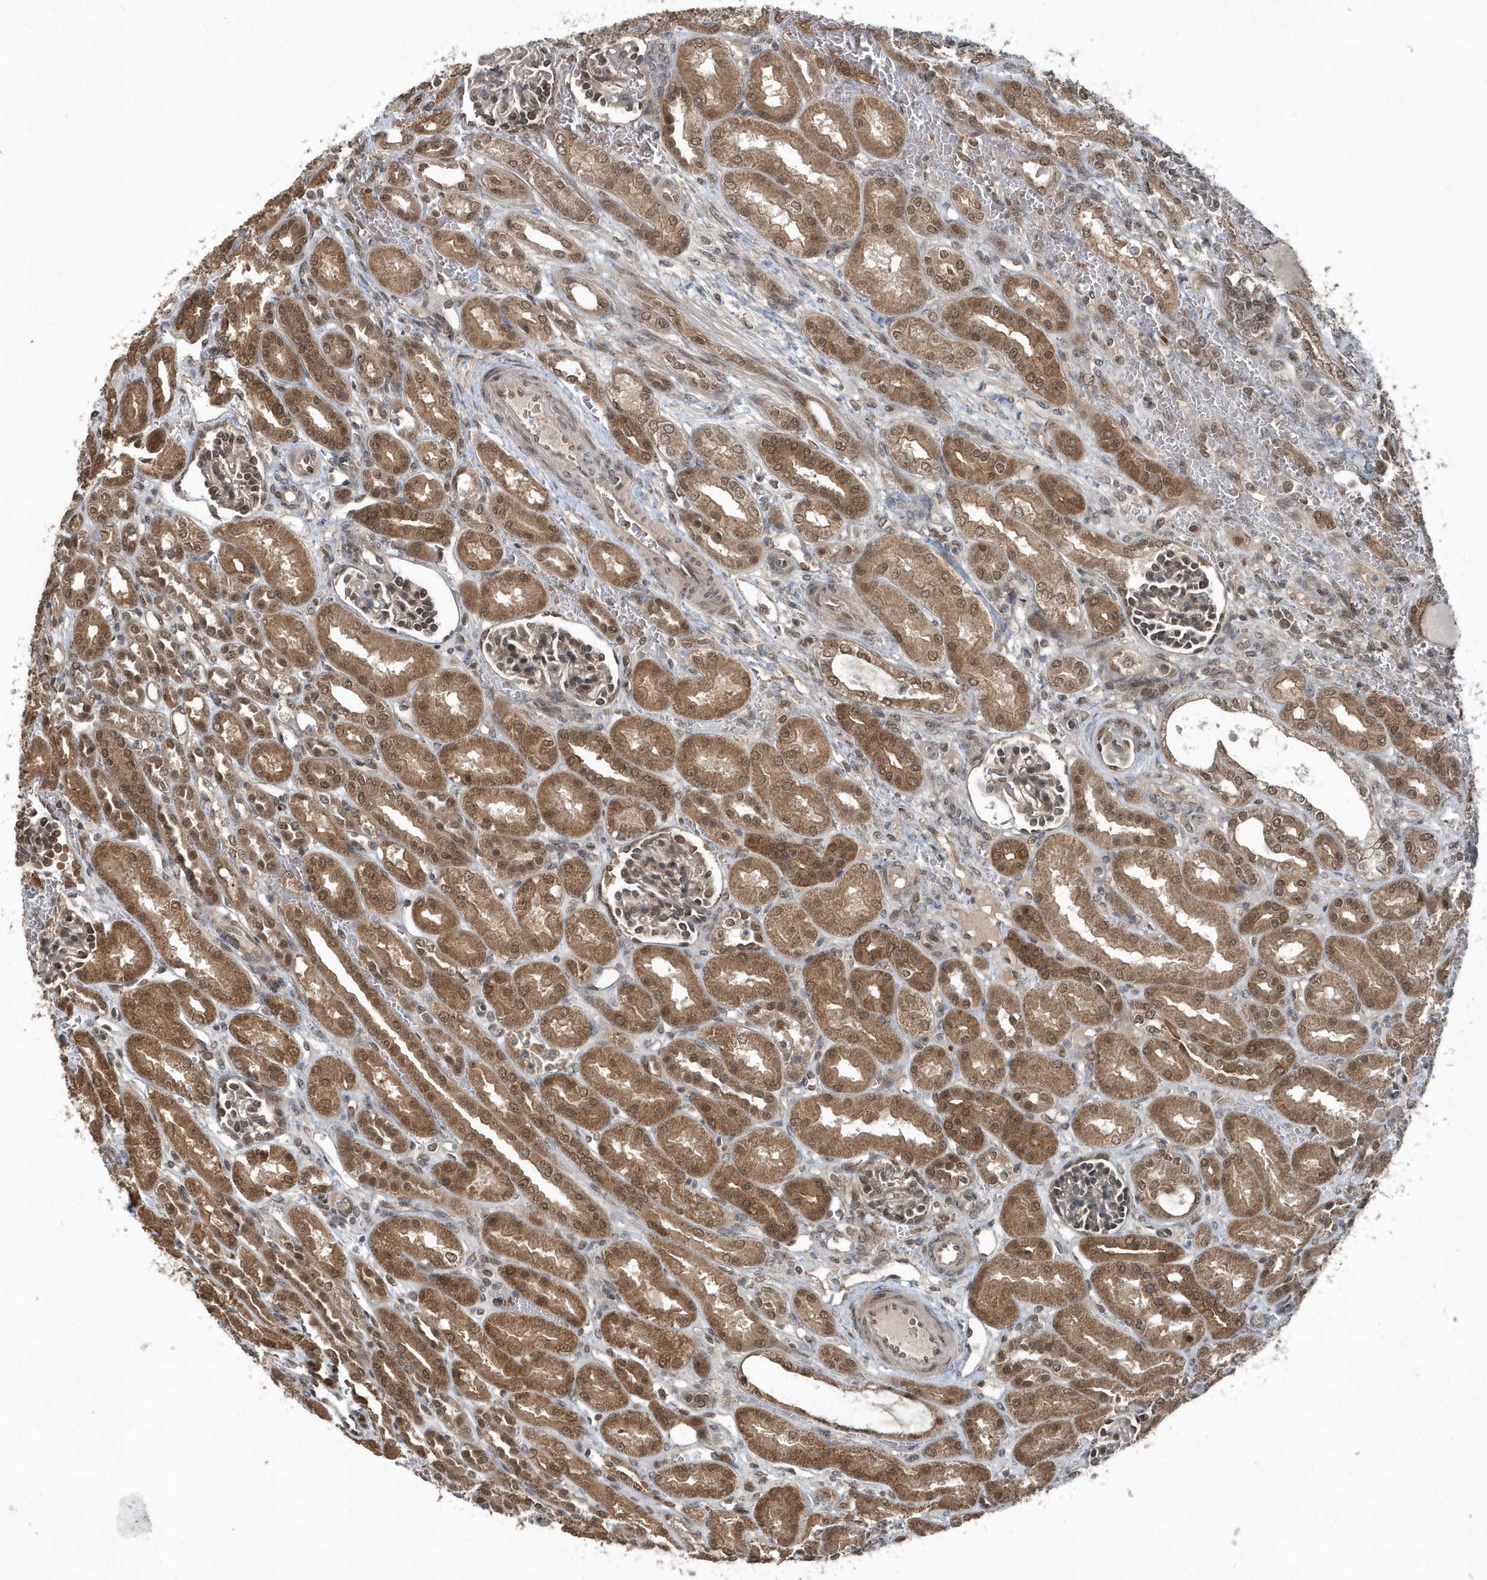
{"staining": {"intensity": "moderate", "quantity": ">75%", "location": "nuclear"}, "tissue": "kidney", "cell_type": "Cells in glomeruli", "image_type": "normal", "snomed": [{"axis": "morphology", "description": "Normal tissue, NOS"}, {"axis": "morphology", "description": "Neoplasm, malignant, NOS"}, {"axis": "topography", "description": "Kidney"}], "caption": "Immunohistochemistry (IHC) micrograph of normal human kidney stained for a protein (brown), which displays medium levels of moderate nuclear expression in approximately >75% of cells in glomeruli.", "gene": "QTRT2", "patient": {"sex": "female", "age": 1}}